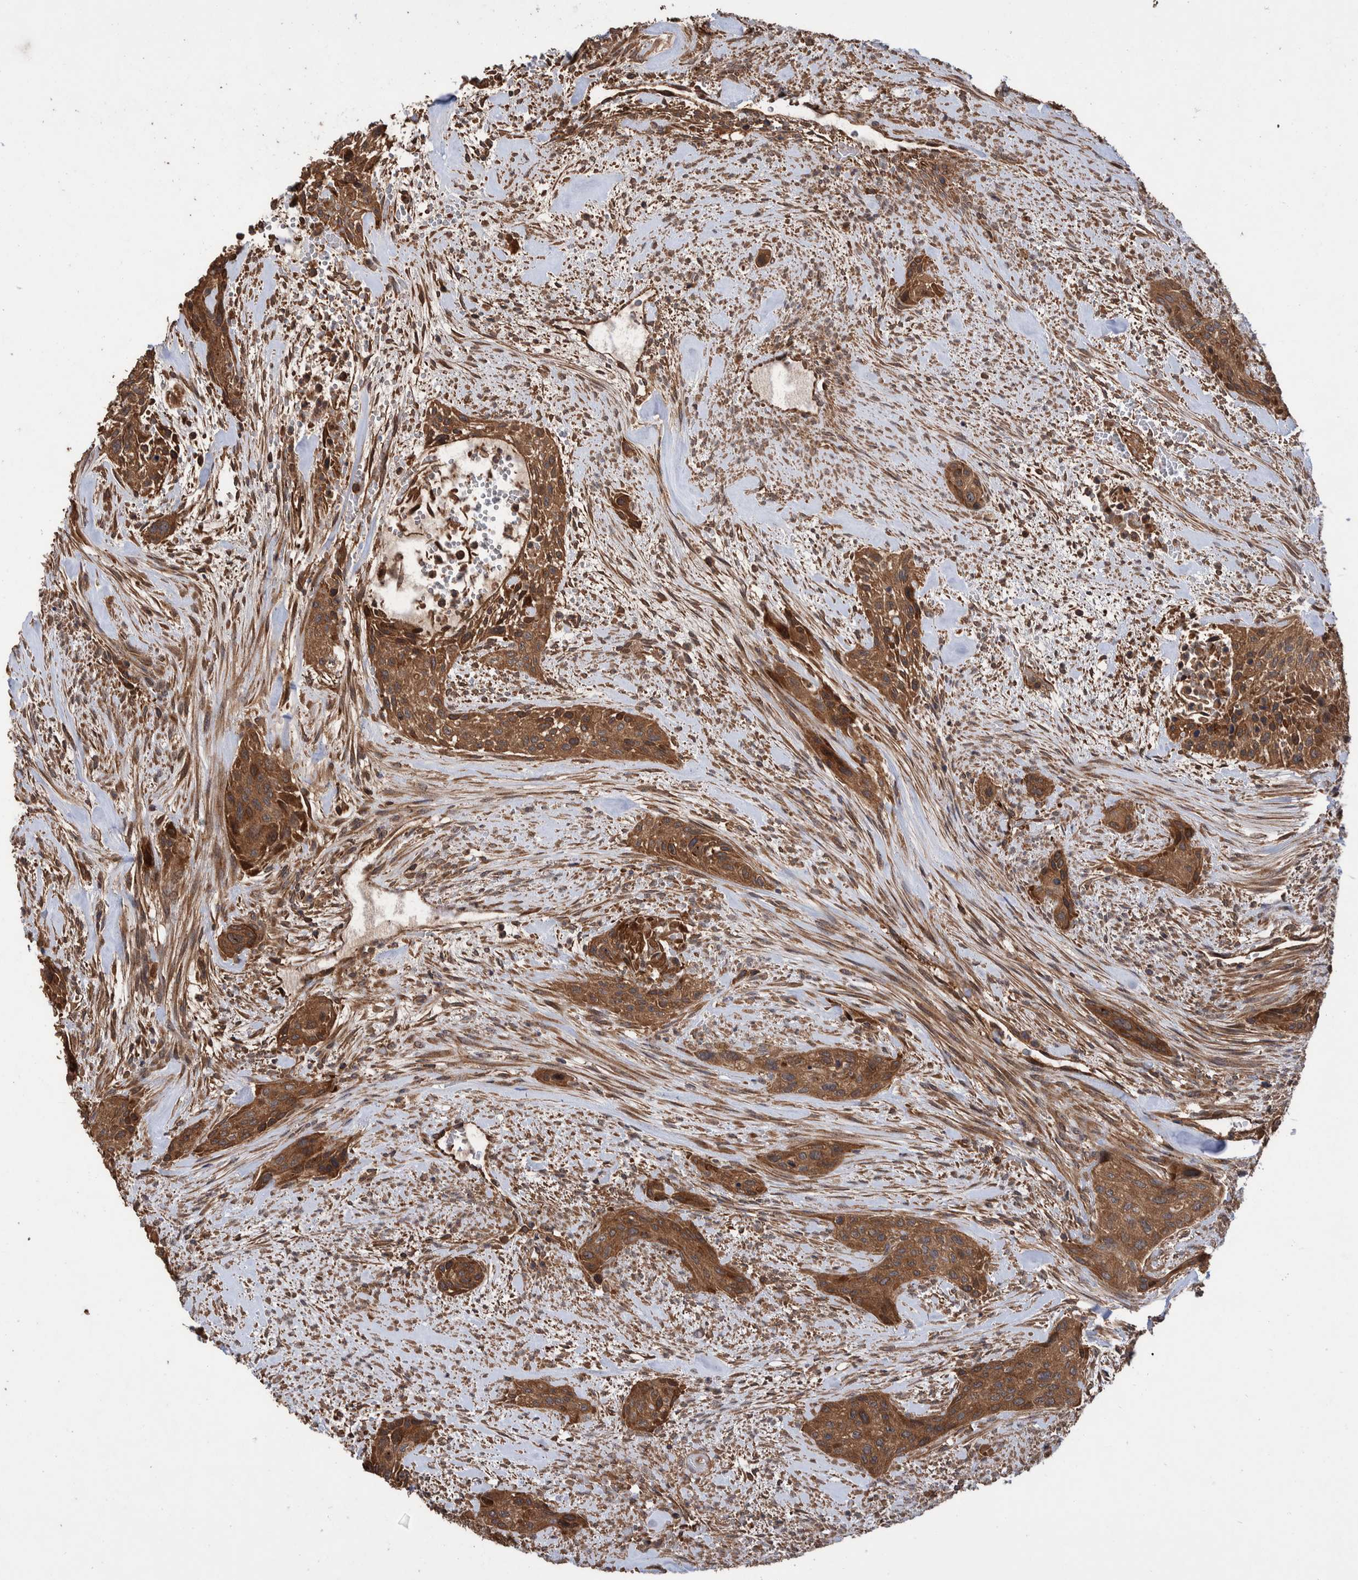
{"staining": {"intensity": "strong", "quantity": ">75%", "location": "cytoplasmic/membranous"}, "tissue": "urothelial cancer", "cell_type": "Tumor cells", "image_type": "cancer", "snomed": [{"axis": "morphology", "description": "Urothelial carcinoma, High grade"}, {"axis": "topography", "description": "Urinary bladder"}], "caption": "Protein positivity by immunohistochemistry shows strong cytoplasmic/membranous expression in approximately >75% of tumor cells in urothelial carcinoma (high-grade). Ihc stains the protein in brown and the nuclei are stained blue.", "gene": "VBP1", "patient": {"sex": "male", "age": 35}}